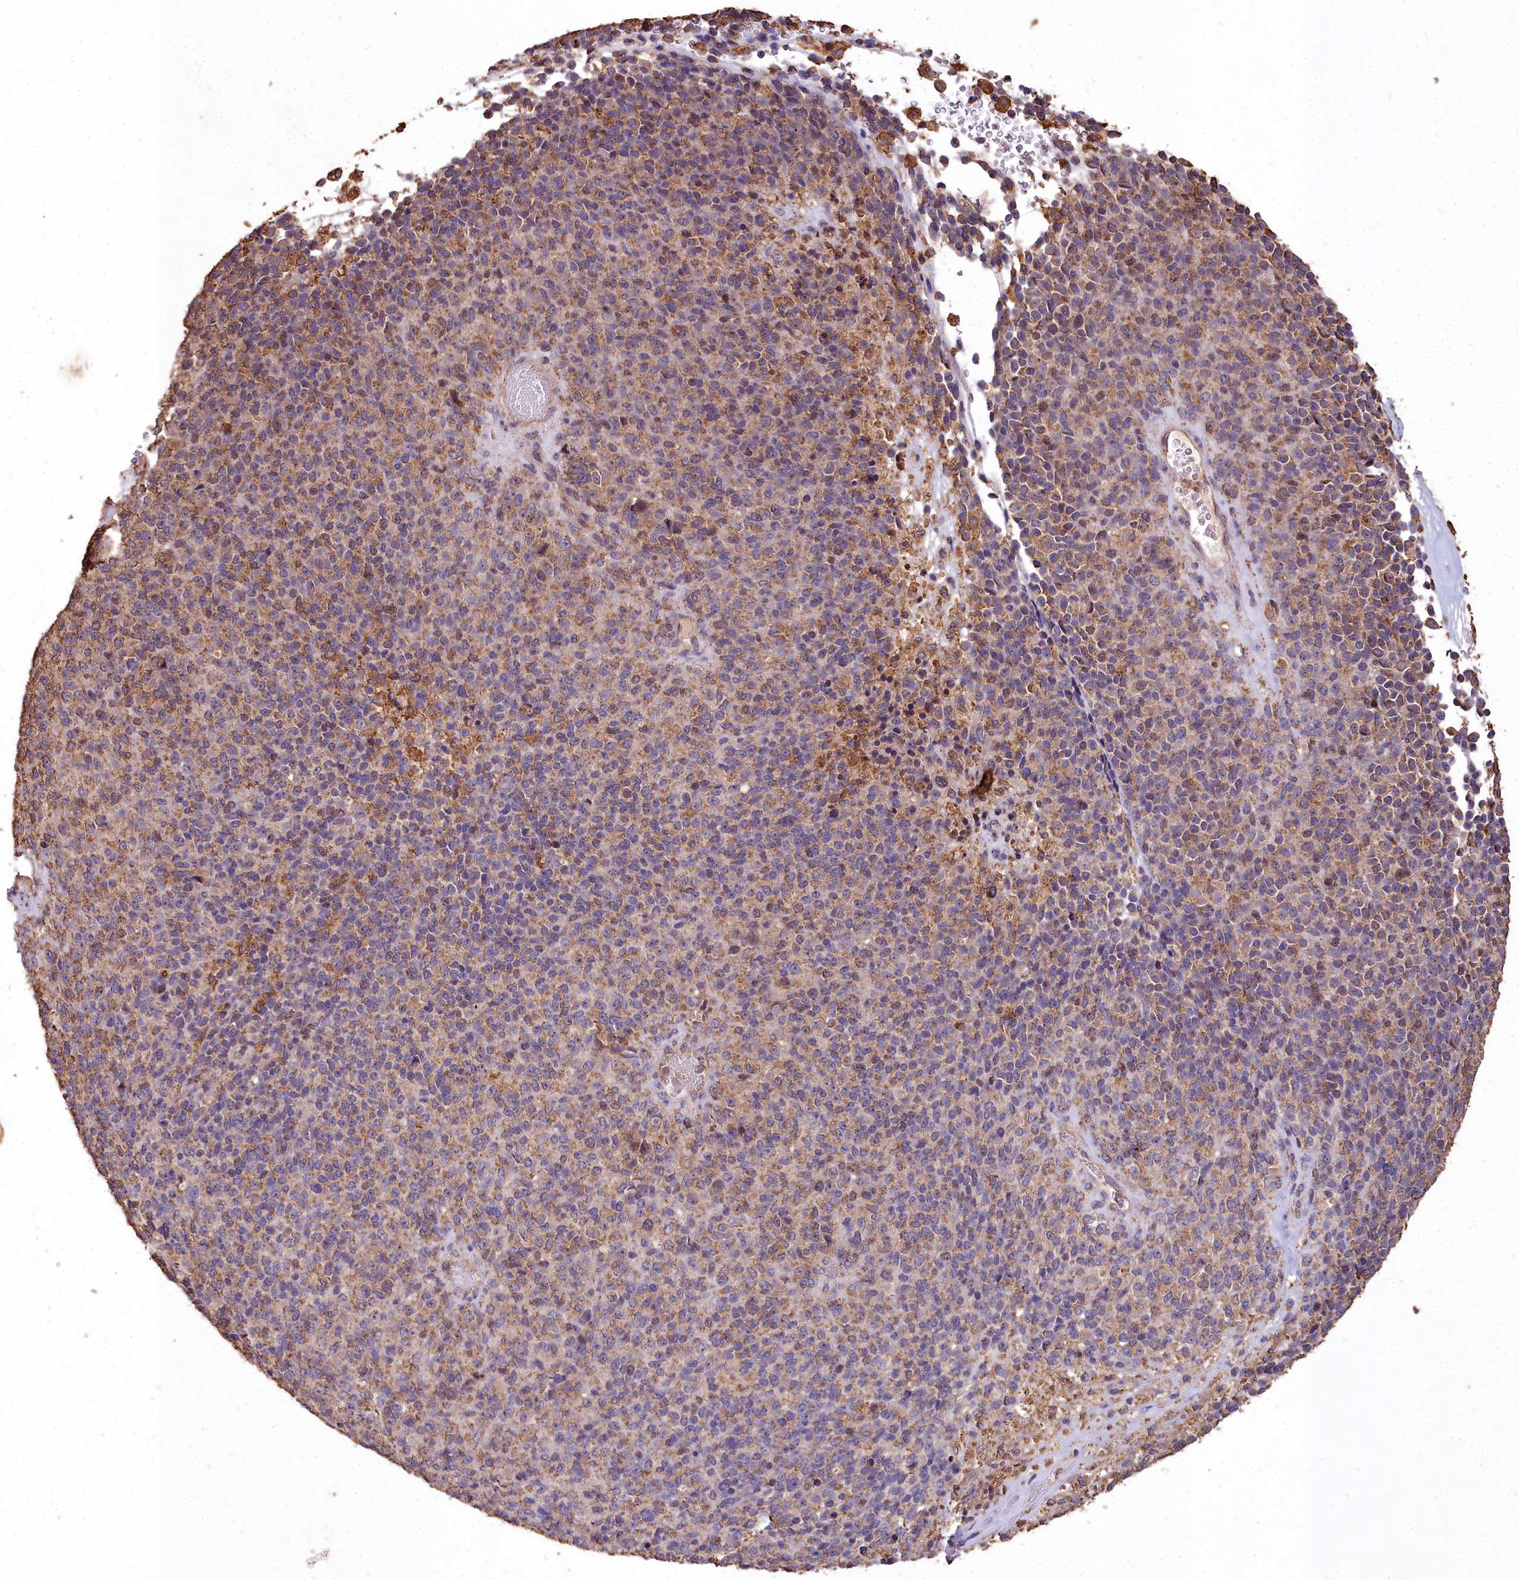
{"staining": {"intensity": "moderate", "quantity": ">75%", "location": "cytoplasmic/membranous"}, "tissue": "melanoma", "cell_type": "Tumor cells", "image_type": "cancer", "snomed": [{"axis": "morphology", "description": "Malignant melanoma, Metastatic site"}, {"axis": "topography", "description": "Brain"}], "caption": "Melanoma stained with IHC demonstrates moderate cytoplasmic/membranous expression in about >75% of tumor cells.", "gene": "CEMIP2", "patient": {"sex": "female", "age": 56}}